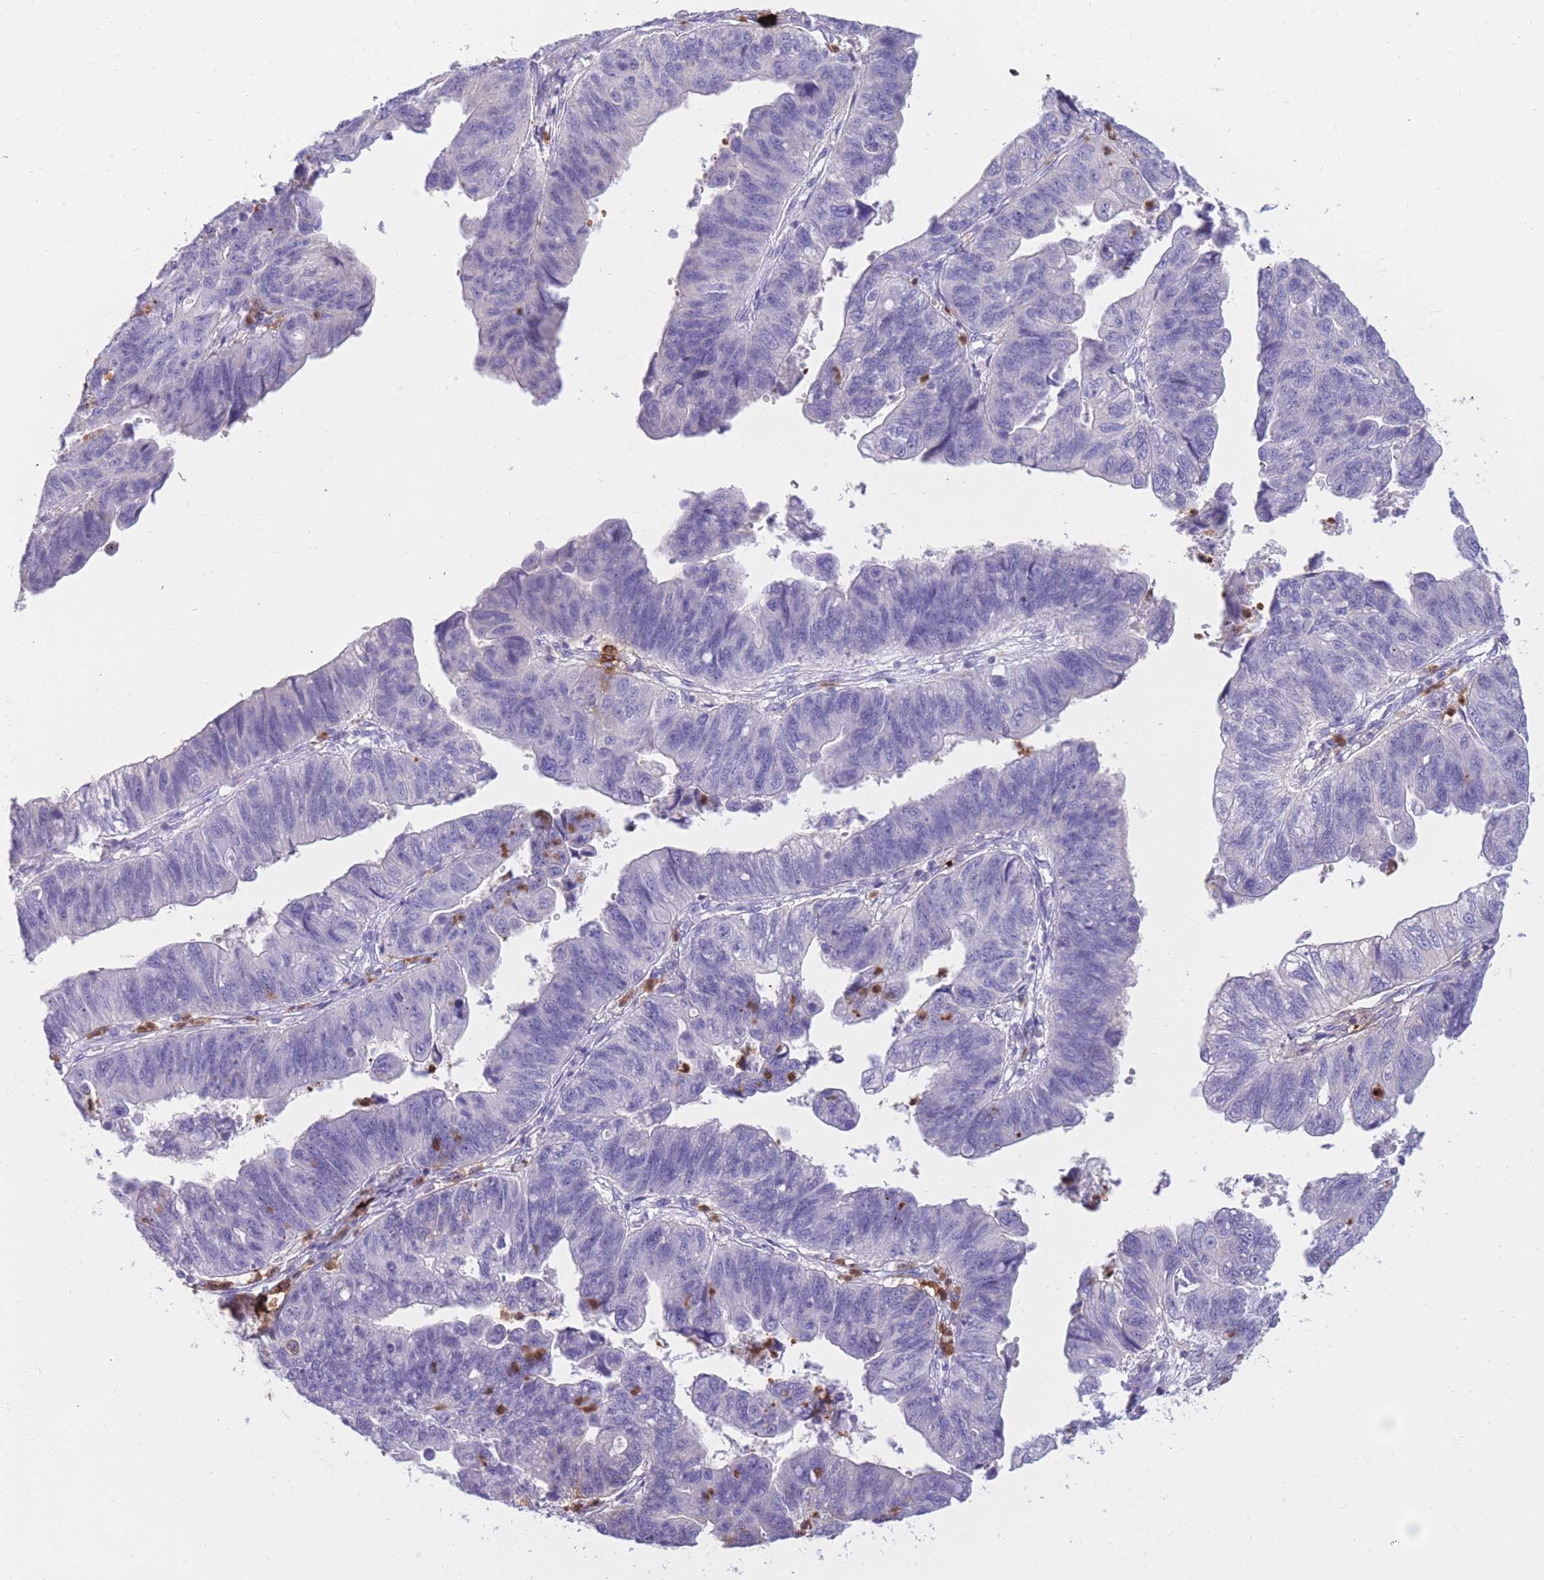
{"staining": {"intensity": "negative", "quantity": "none", "location": "none"}, "tissue": "stomach cancer", "cell_type": "Tumor cells", "image_type": "cancer", "snomed": [{"axis": "morphology", "description": "Adenocarcinoma, NOS"}, {"axis": "topography", "description": "Stomach"}], "caption": "High magnification brightfield microscopy of adenocarcinoma (stomach) stained with DAB (3,3'-diaminobenzidine) (brown) and counterstained with hematoxylin (blue): tumor cells show no significant expression.", "gene": "TPSAB1", "patient": {"sex": "male", "age": 59}}